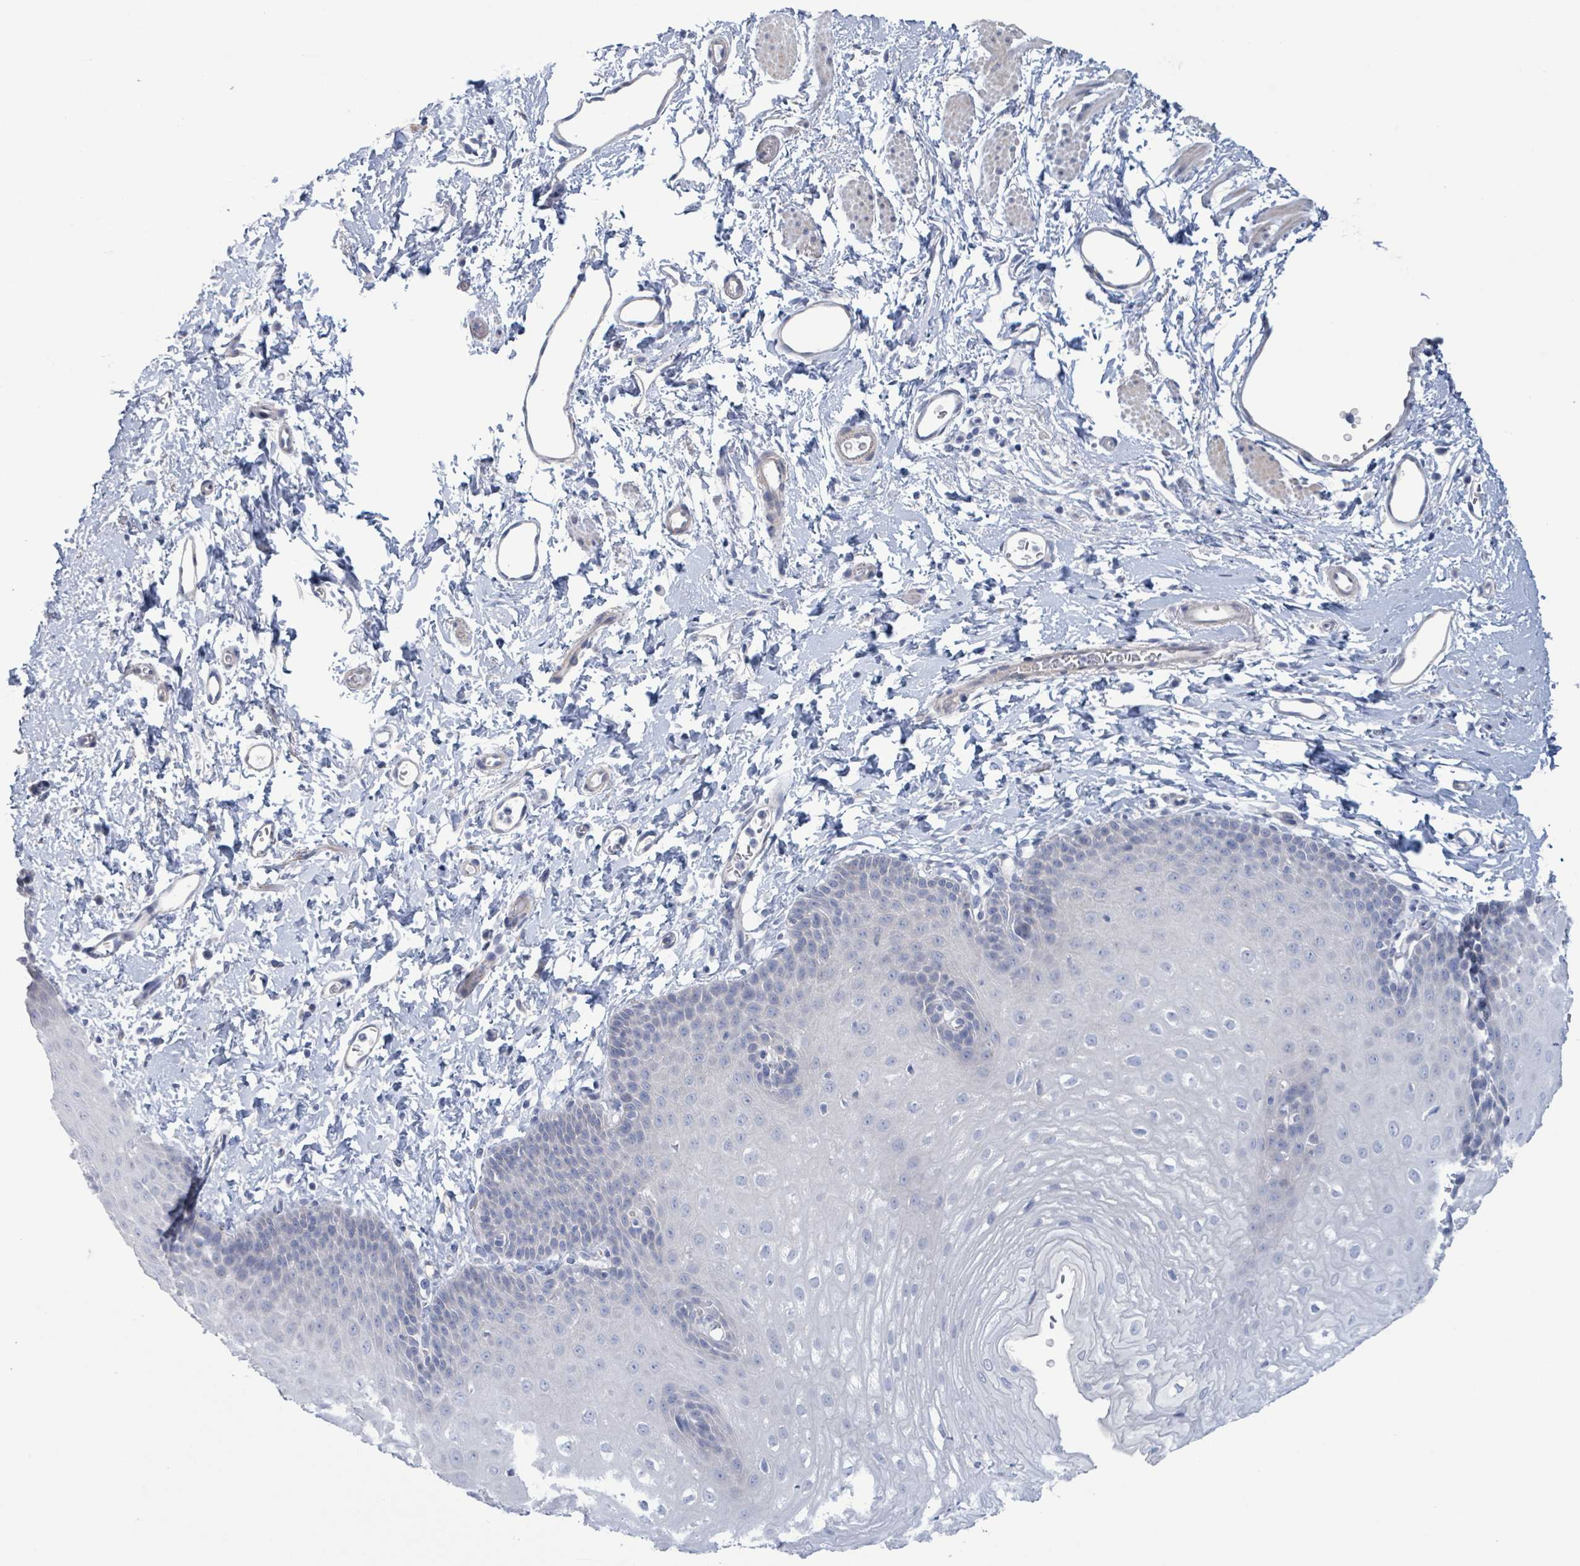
{"staining": {"intensity": "negative", "quantity": "none", "location": "none"}, "tissue": "esophagus", "cell_type": "Squamous epithelial cells", "image_type": "normal", "snomed": [{"axis": "morphology", "description": "Normal tissue, NOS"}, {"axis": "topography", "description": "Esophagus"}], "caption": "An IHC histopathology image of normal esophagus is shown. There is no staining in squamous epithelial cells of esophagus. (Brightfield microscopy of DAB (3,3'-diaminobenzidine) IHC at high magnification).", "gene": "PKLR", "patient": {"sex": "male", "age": 70}}